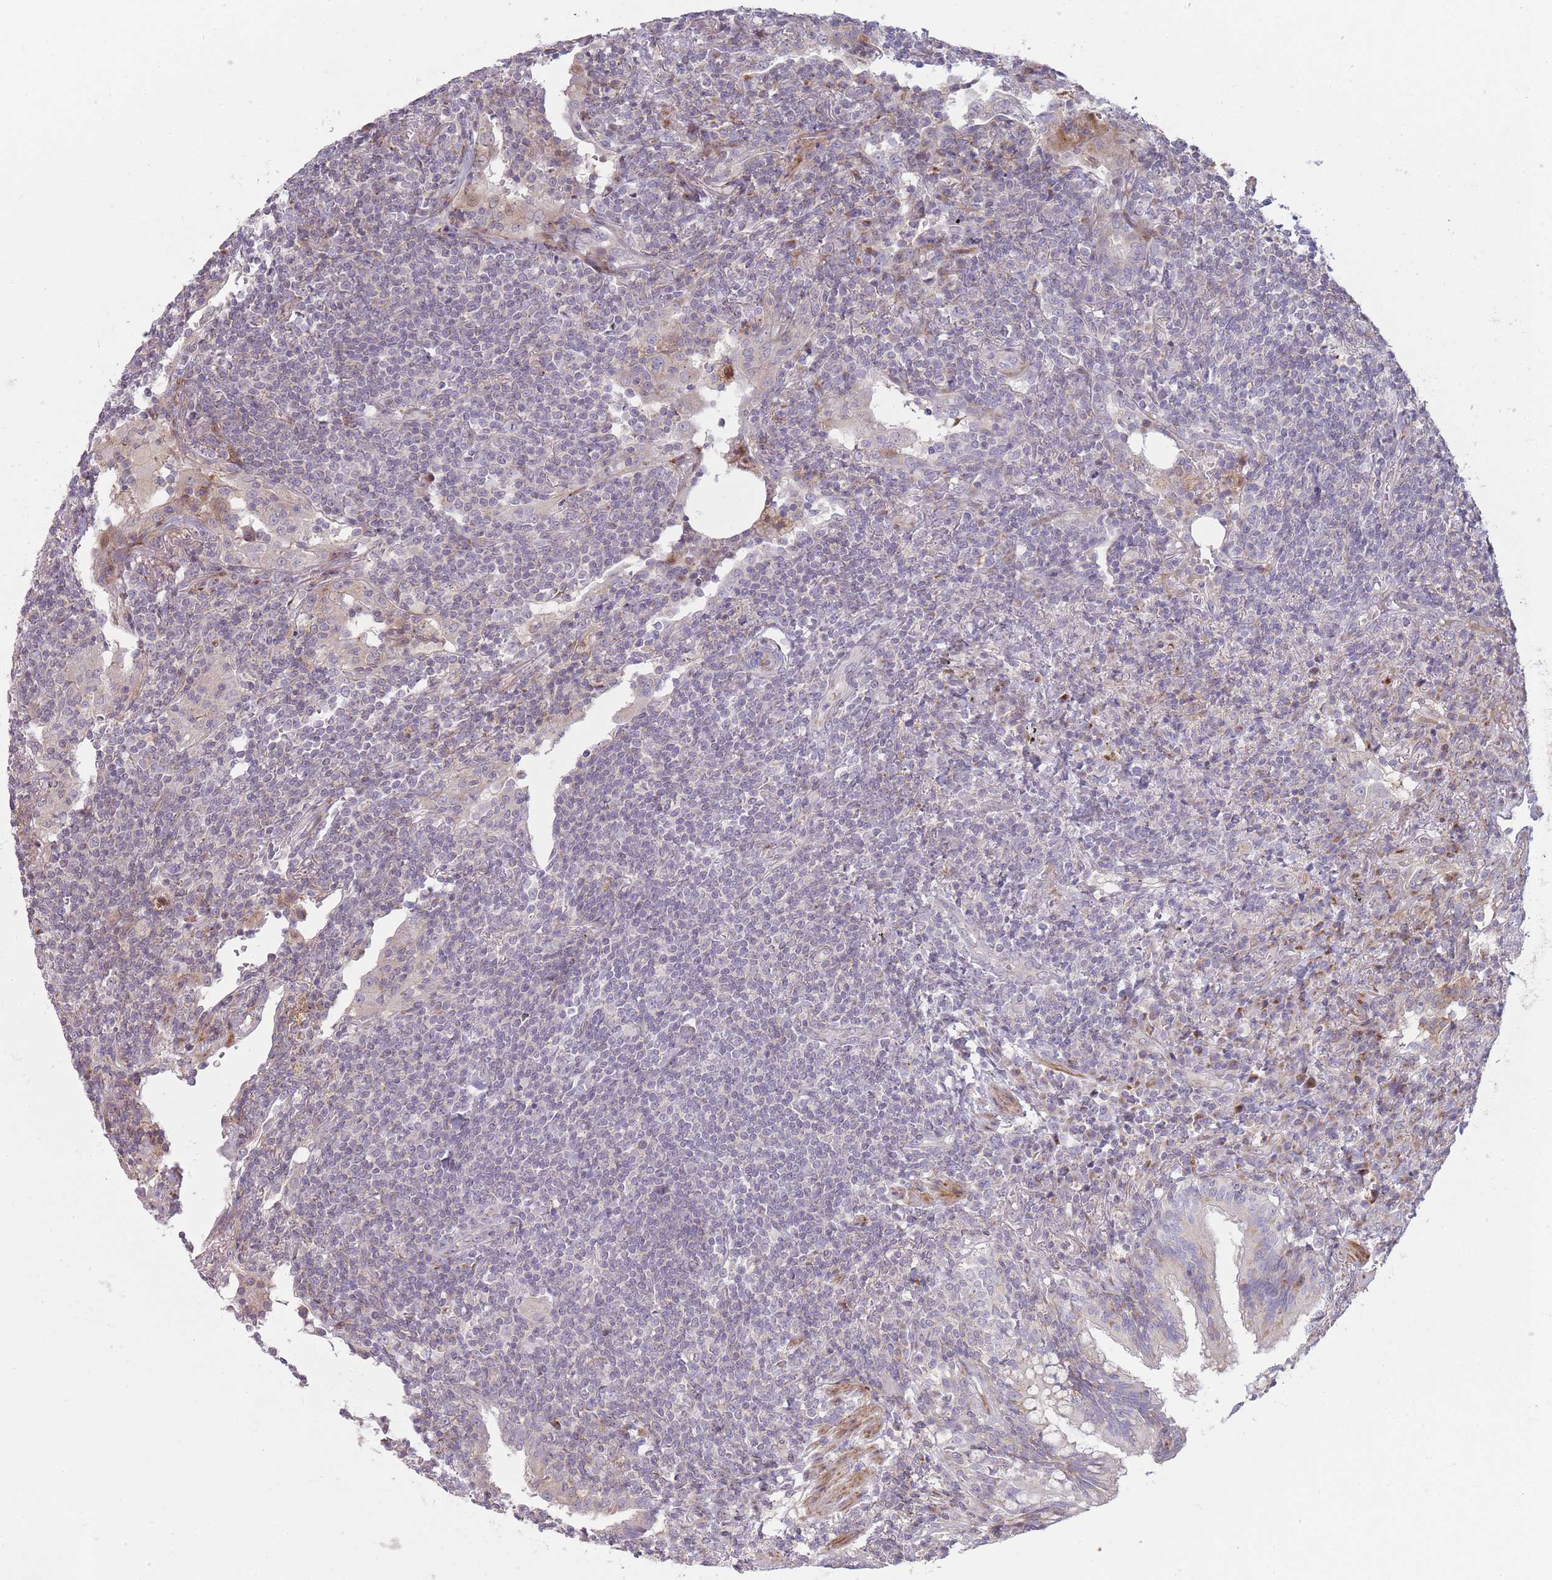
{"staining": {"intensity": "negative", "quantity": "none", "location": "none"}, "tissue": "lymphoma", "cell_type": "Tumor cells", "image_type": "cancer", "snomed": [{"axis": "morphology", "description": "Malignant lymphoma, non-Hodgkin's type, Low grade"}, {"axis": "topography", "description": "Lung"}], "caption": "The histopathology image exhibits no significant expression in tumor cells of malignant lymphoma, non-Hodgkin's type (low-grade).", "gene": "PPP3R2", "patient": {"sex": "female", "age": 71}}